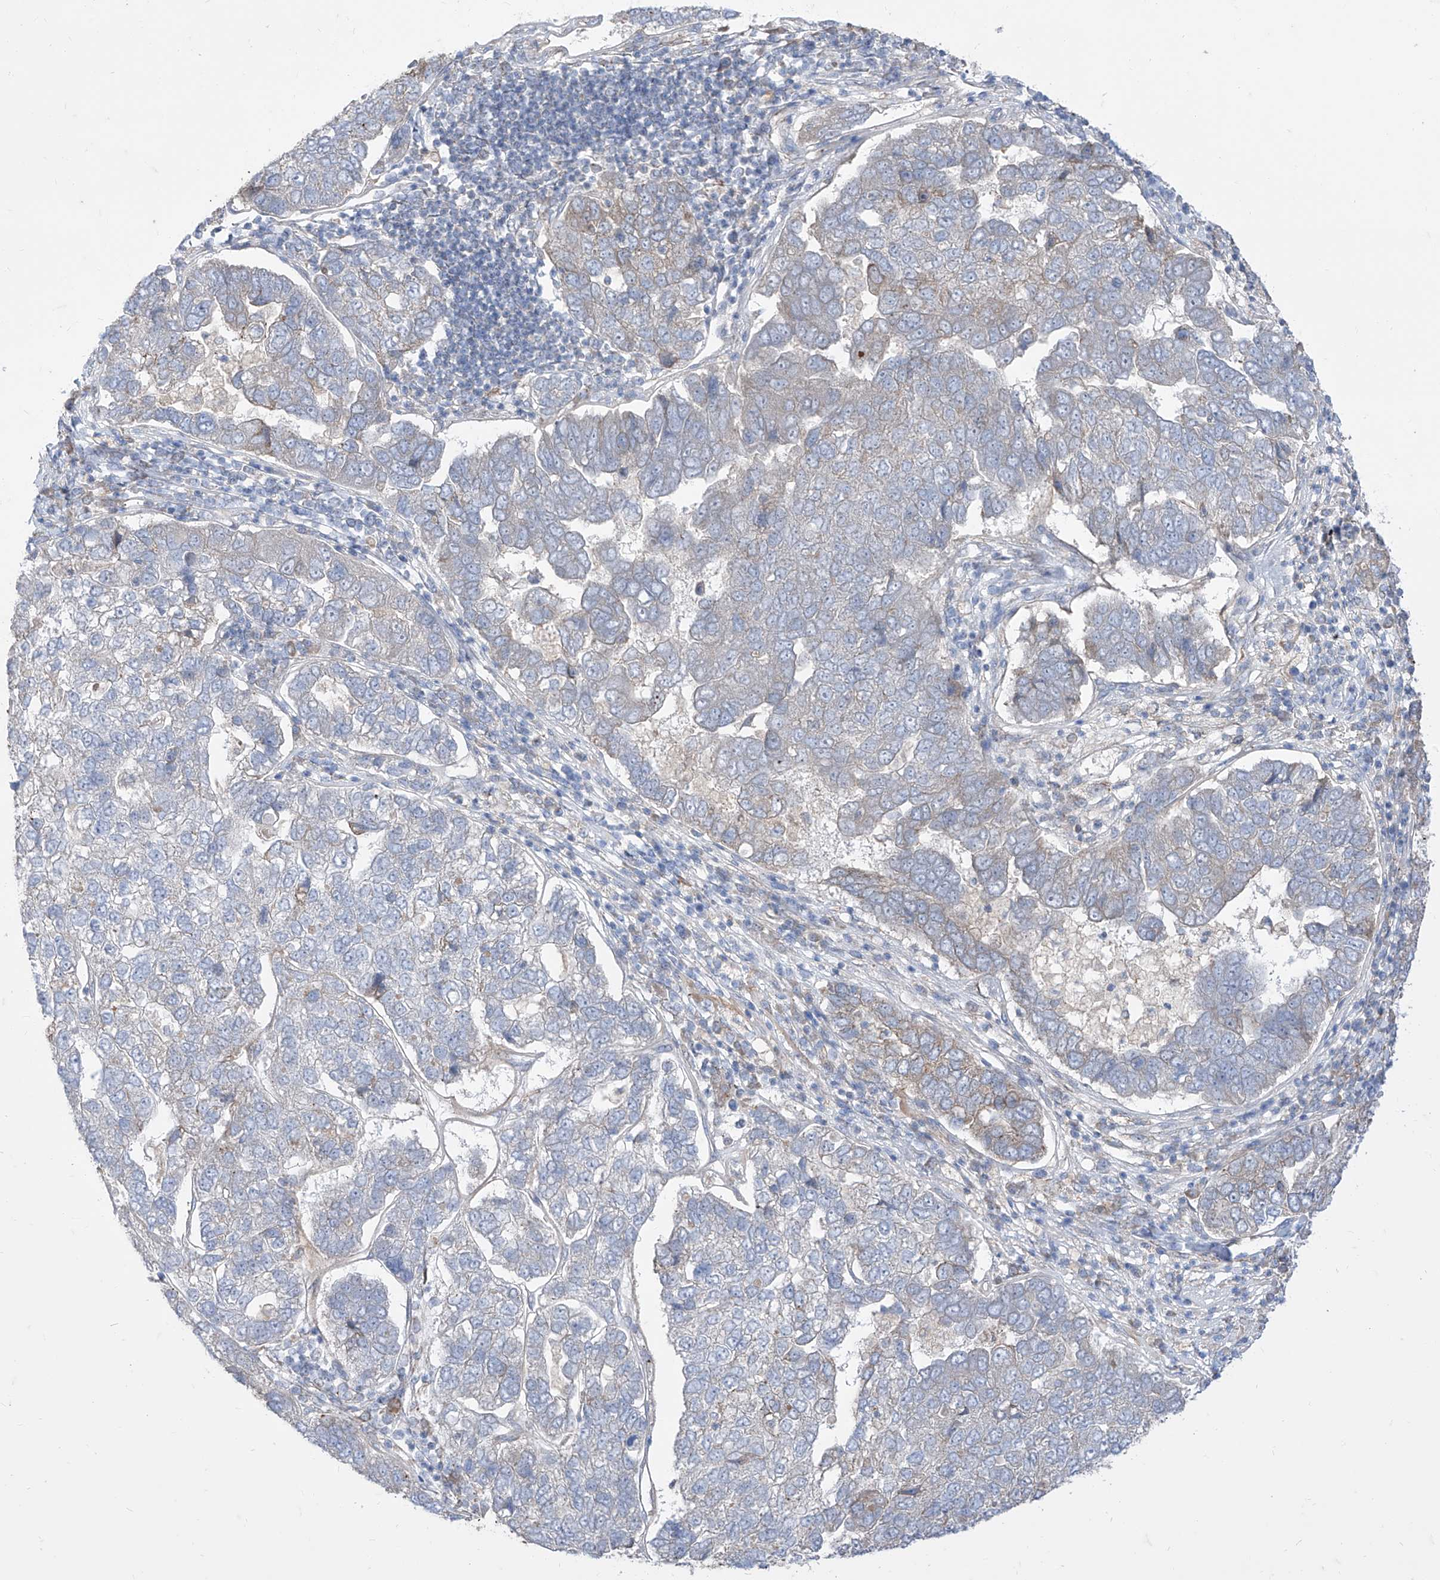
{"staining": {"intensity": "negative", "quantity": "none", "location": "none"}, "tissue": "pancreatic cancer", "cell_type": "Tumor cells", "image_type": "cancer", "snomed": [{"axis": "morphology", "description": "Adenocarcinoma, NOS"}, {"axis": "topography", "description": "Pancreas"}], "caption": "There is no significant positivity in tumor cells of pancreatic cancer (adenocarcinoma).", "gene": "BROX", "patient": {"sex": "female", "age": 61}}